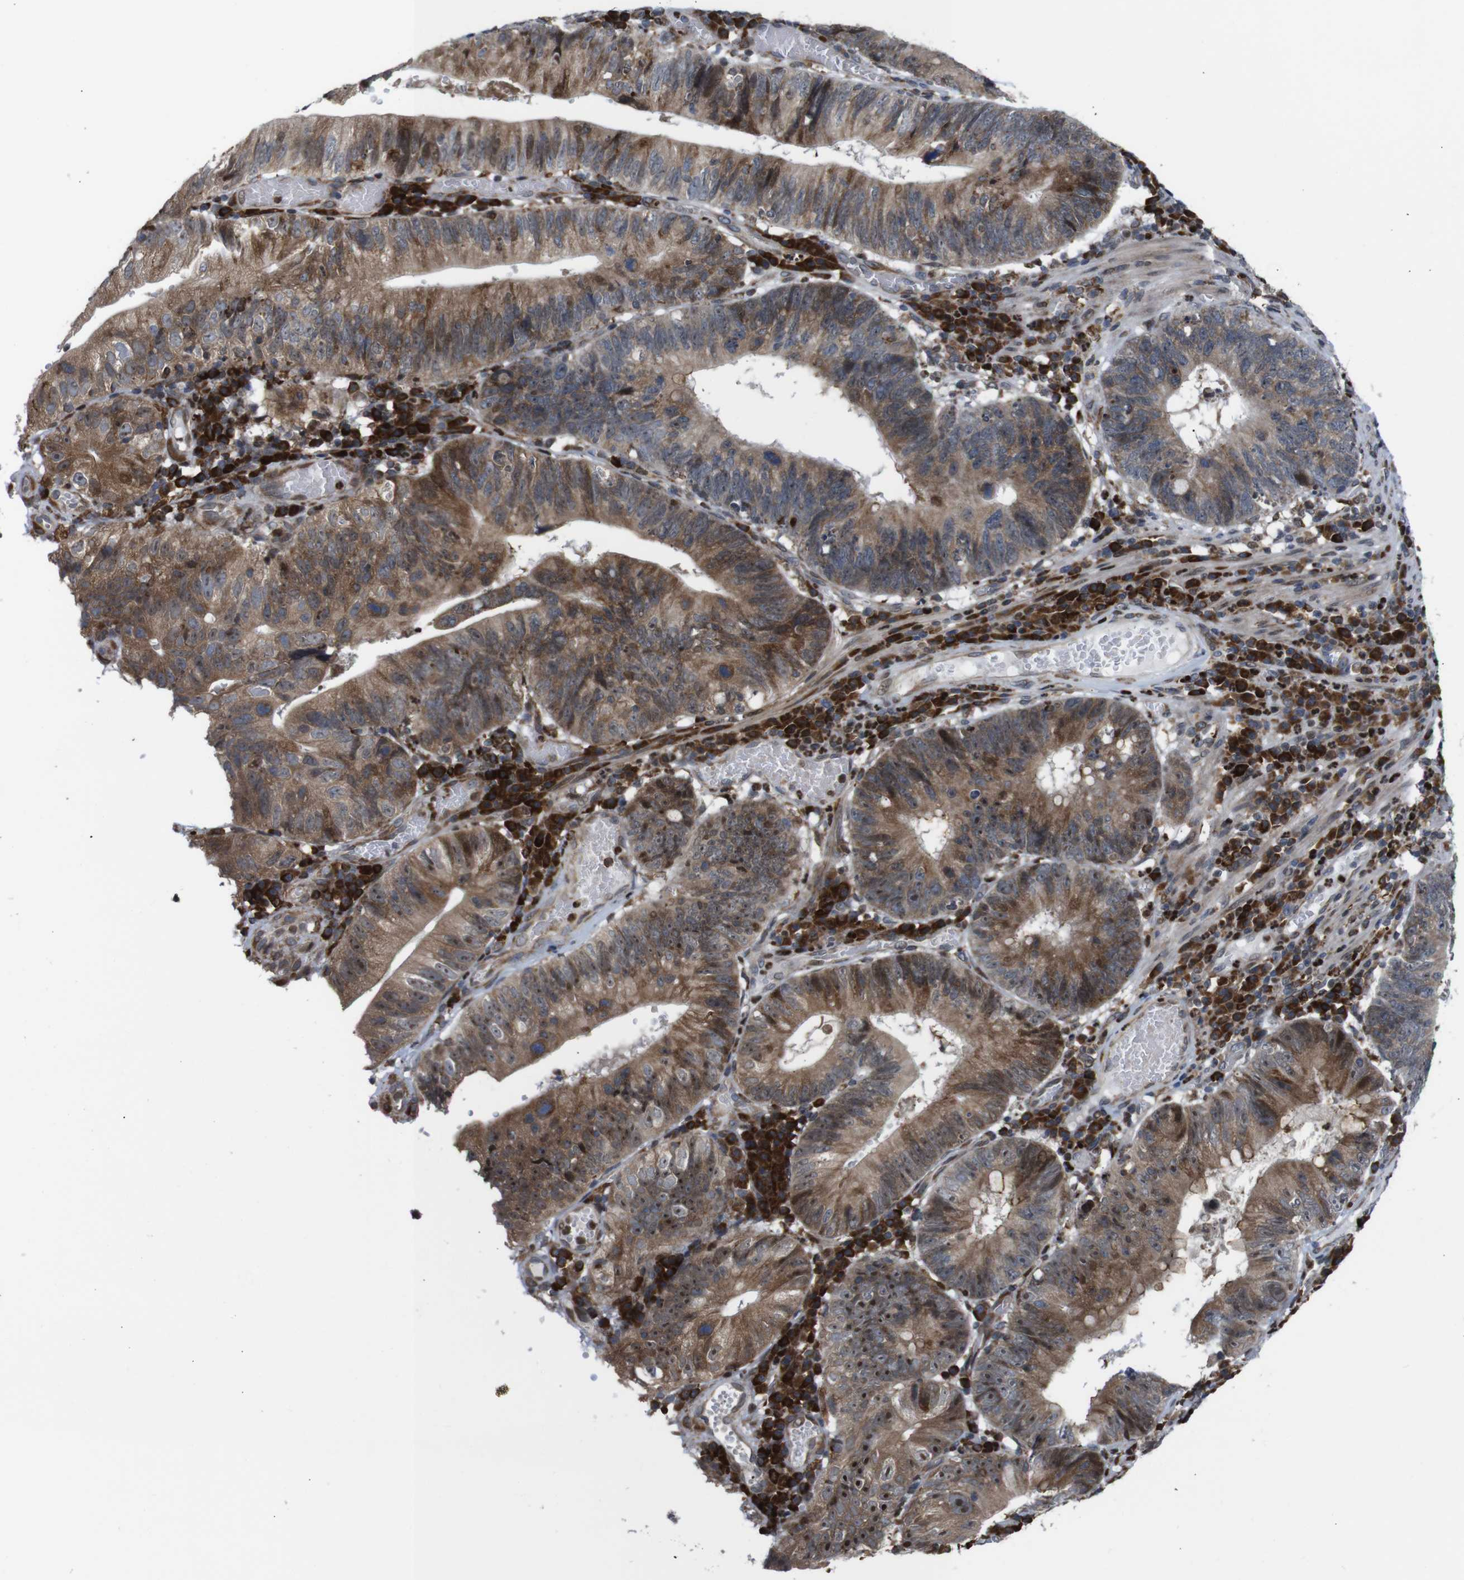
{"staining": {"intensity": "moderate", "quantity": ">75%", "location": "cytoplasmic/membranous"}, "tissue": "stomach cancer", "cell_type": "Tumor cells", "image_type": "cancer", "snomed": [{"axis": "morphology", "description": "Adenocarcinoma, NOS"}, {"axis": "topography", "description": "Stomach"}], "caption": "Protein analysis of stomach cancer (adenocarcinoma) tissue demonstrates moderate cytoplasmic/membranous positivity in about >75% of tumor cells. The protein is shown in brown color, while the nuclei are stained blue.", "gene": "PTPN1", "patient": {"sex": "male", "age": 59}}